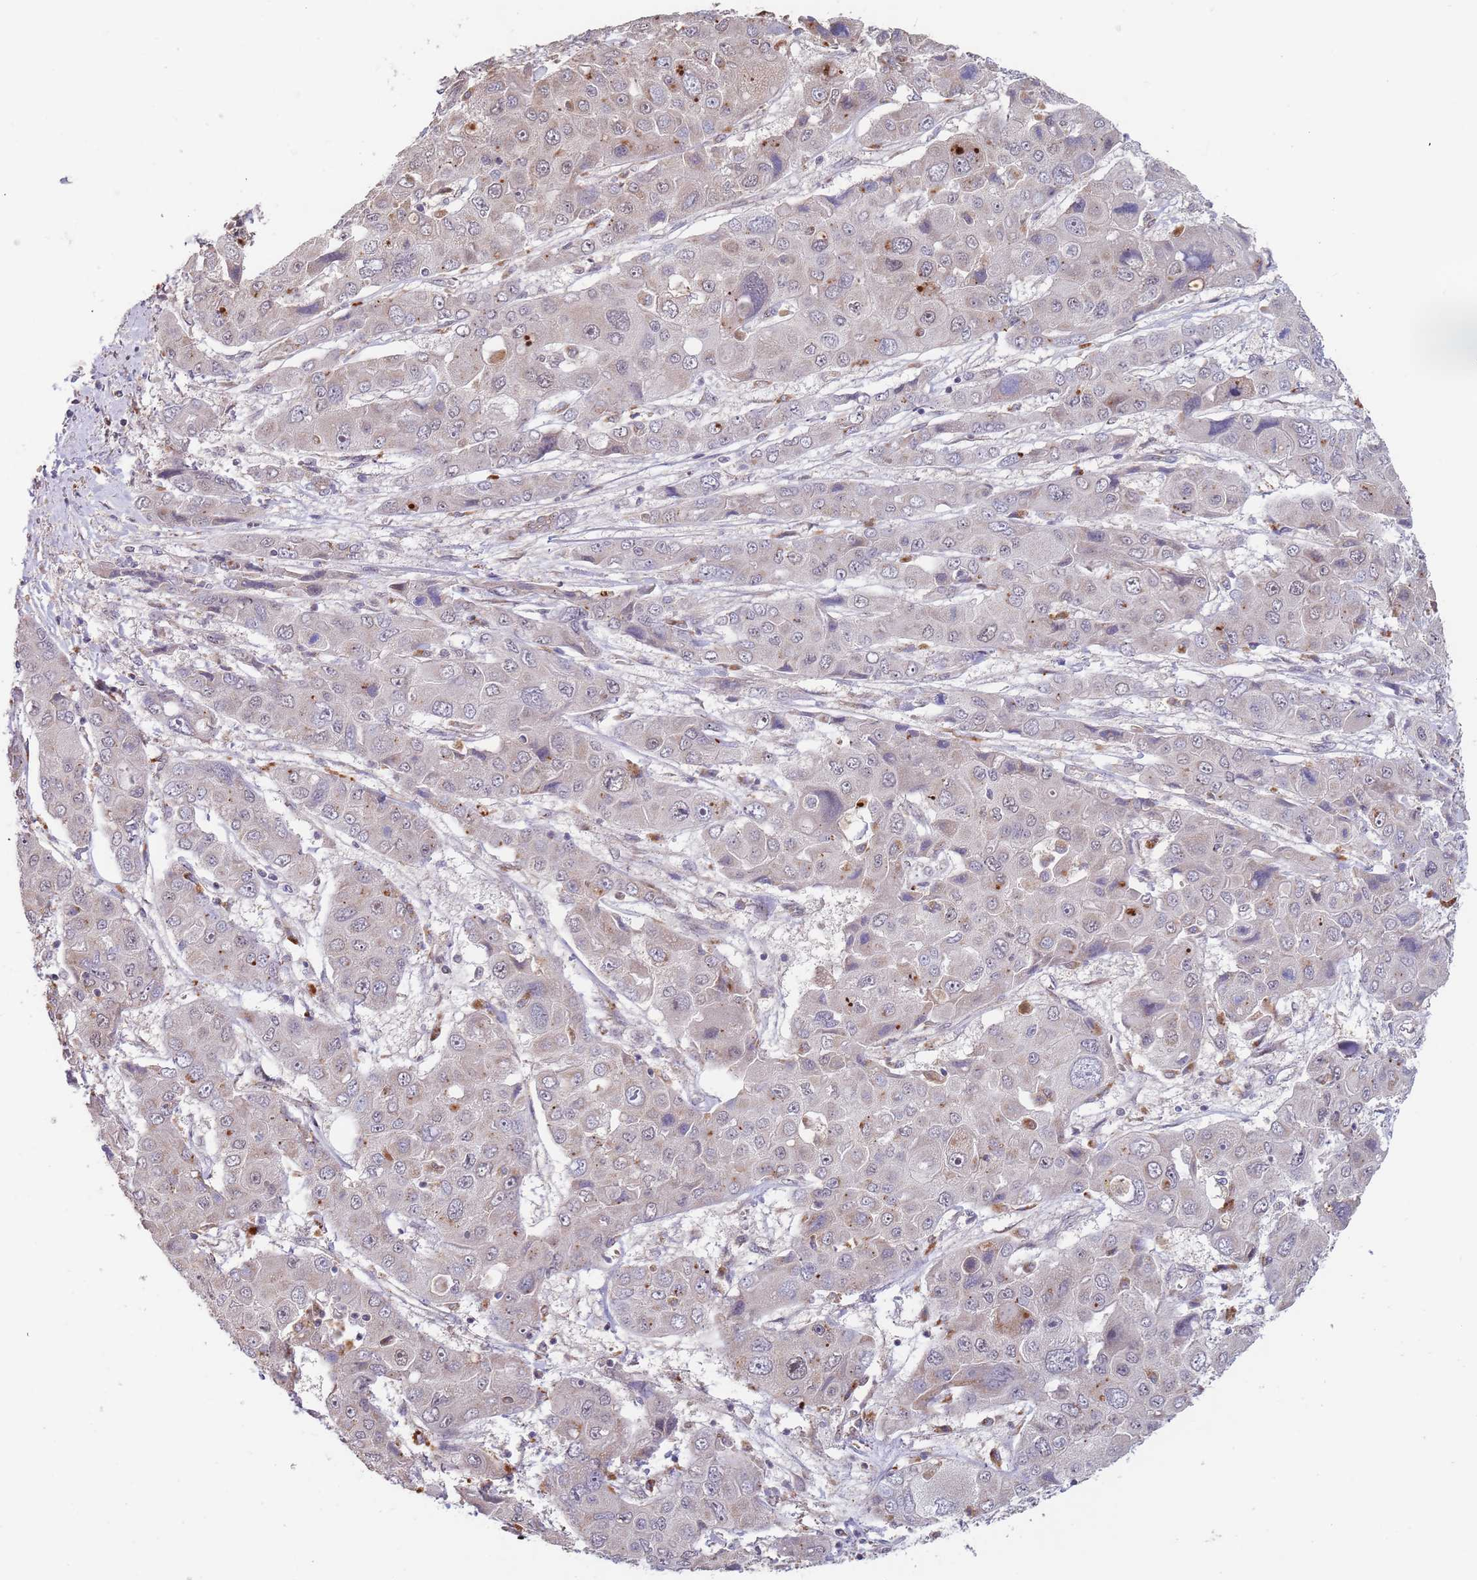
{"staining": {"intensity": "weak", "quantity": "<25%", "location": "cytoplasmic/membranous,nuclear"}, "tissue": "liver cancer", "cell_type": "Tumor cells", "image_type": "cancer", "snomed": [{"axis": "morphology", "description": "Cholangiocarcinoma"}, {"axis": "topography", "description": "Liver"}], "caption": "Human liver cancer stained for a protein using IHC displays no positivity in tumor cells.", "gene": "TMEM64", "patient": {"sex": "male", "age": 67}}